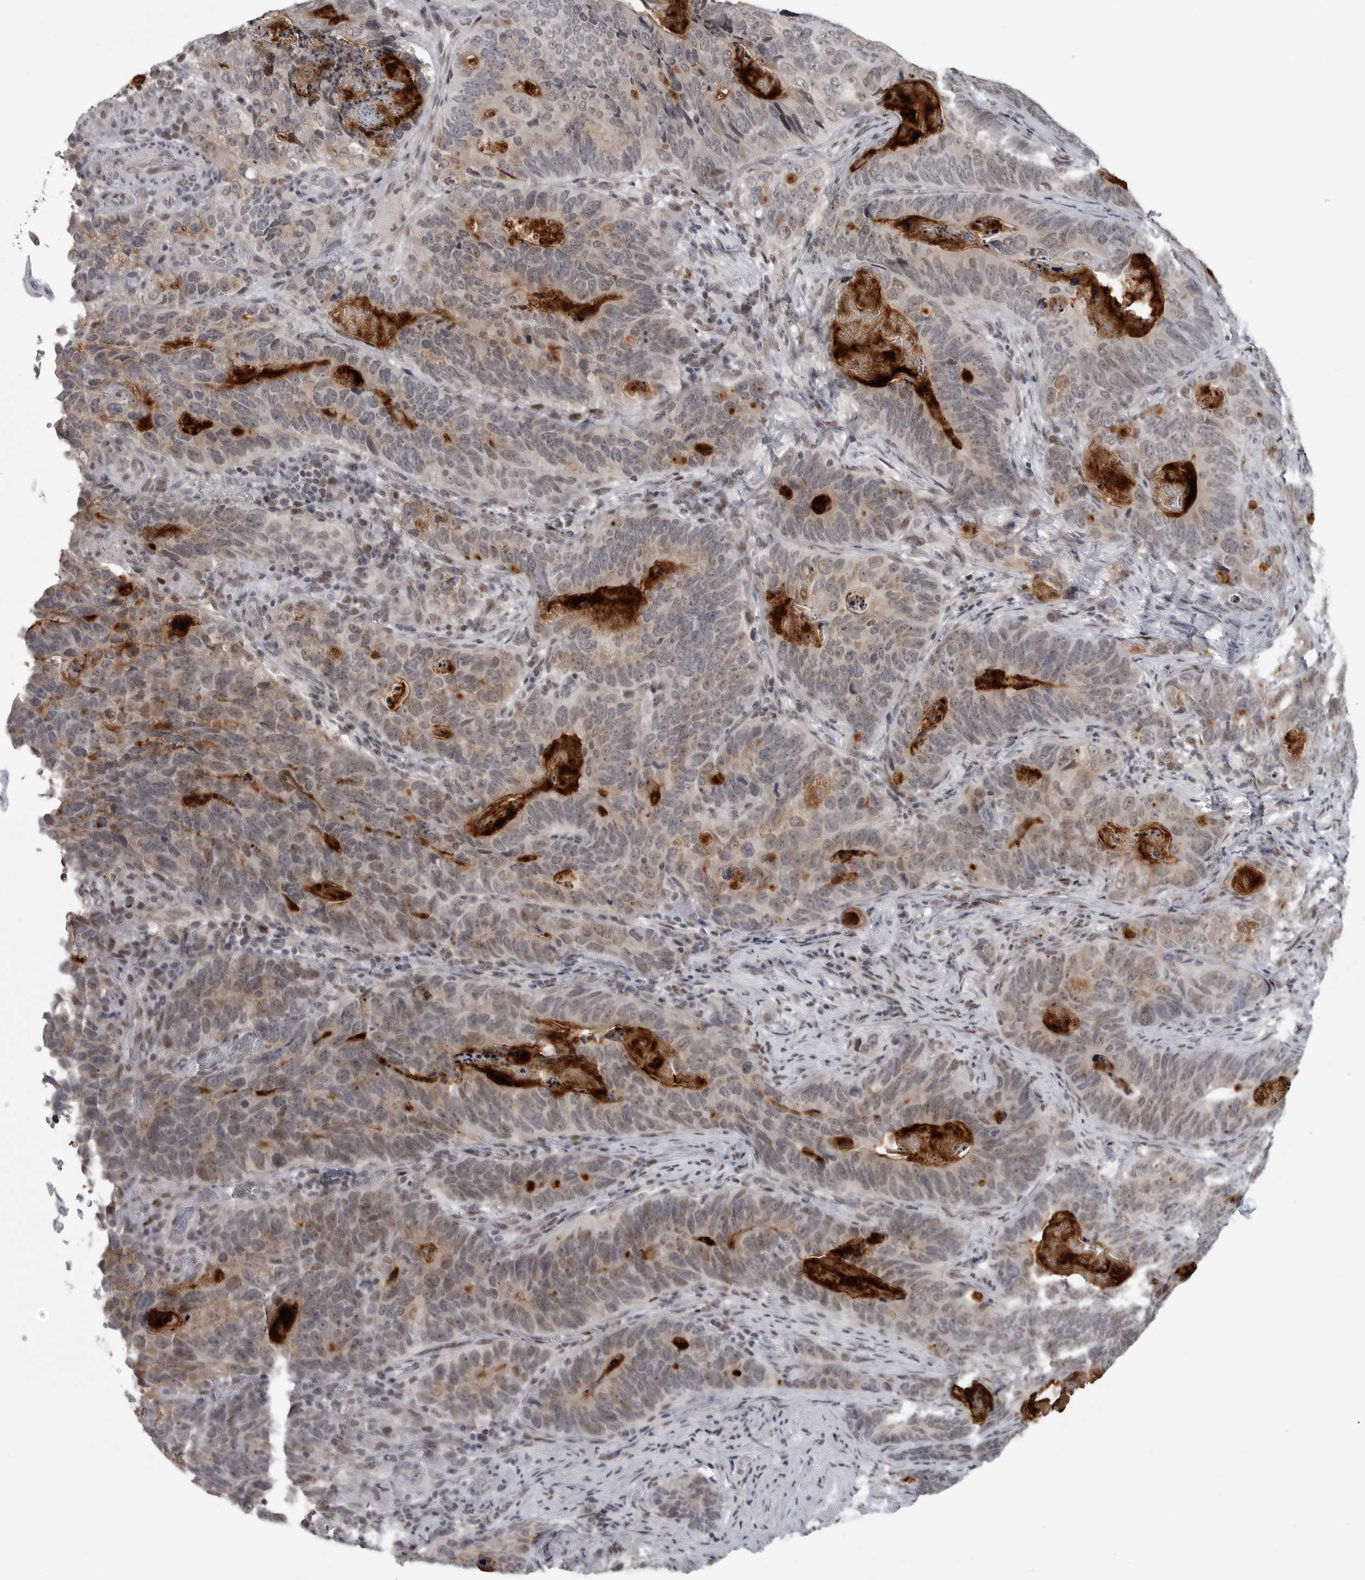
{"staining": {"intensity": "weak", "quantity": "25%-75%", "location": "nuclear"}, "tissue": "stomach cancer", "cell_type": "Tumor cells", "image_type": "cancer", "snomed": [{"axis": "morphology", "description": "Normal tissue, NOS"}, {"axis": "morphology", "description": "Adenocarcinoma, NOS"}, {"axis": "topography", "description": "Stomach"}], "caption": "Protein staining of stomach cancer tissue exhibits weak nuclear expression in about 25%-75% of tumor cells. Using DAB (3,3'-diaminobenzidine) (brown) and hematoxylin (blue) stains, captured at high magnification using brightfield microscopy.", "gene": "C8orf58", "patient": {"sex": "female", "age": 89}}